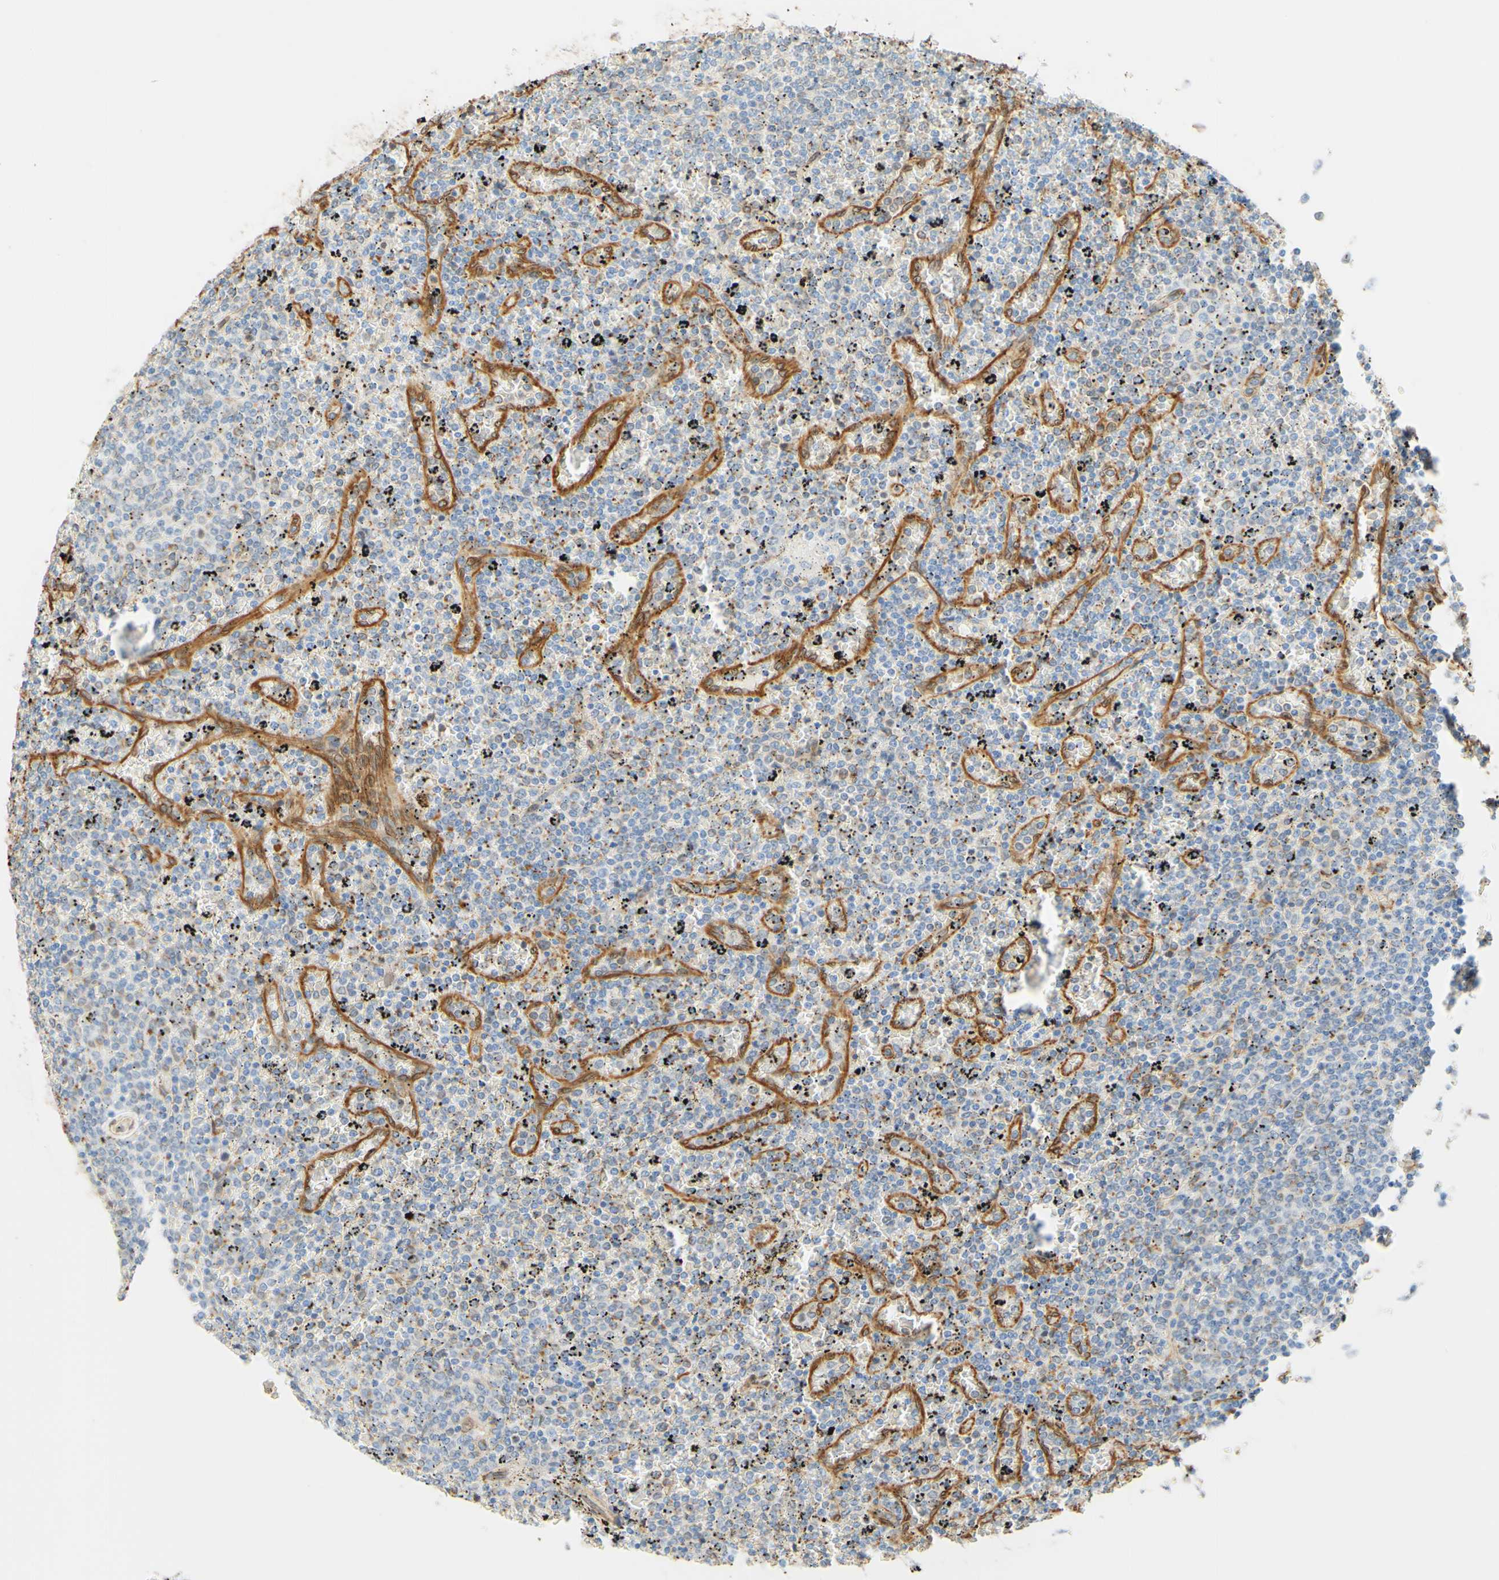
{"staining": {"intensity": "negative", "quantity": "none", "location": "none"}, "tissue": "lymphoma", "cell_type": "Tumor cells", "image_type": "cancer", "snomed": [{"axis": "morphology", "description": "Malignant lymphoma, non-Hodgkin's type, Low grade"}, {"axis": "topography", "description": "Spleen"}], "caption": "Lymphoma stained for a protein using IHC reveals no staining tumor cells.", "gene": "ENDOD1", "patient": {"sex": "female", "age": 77}}